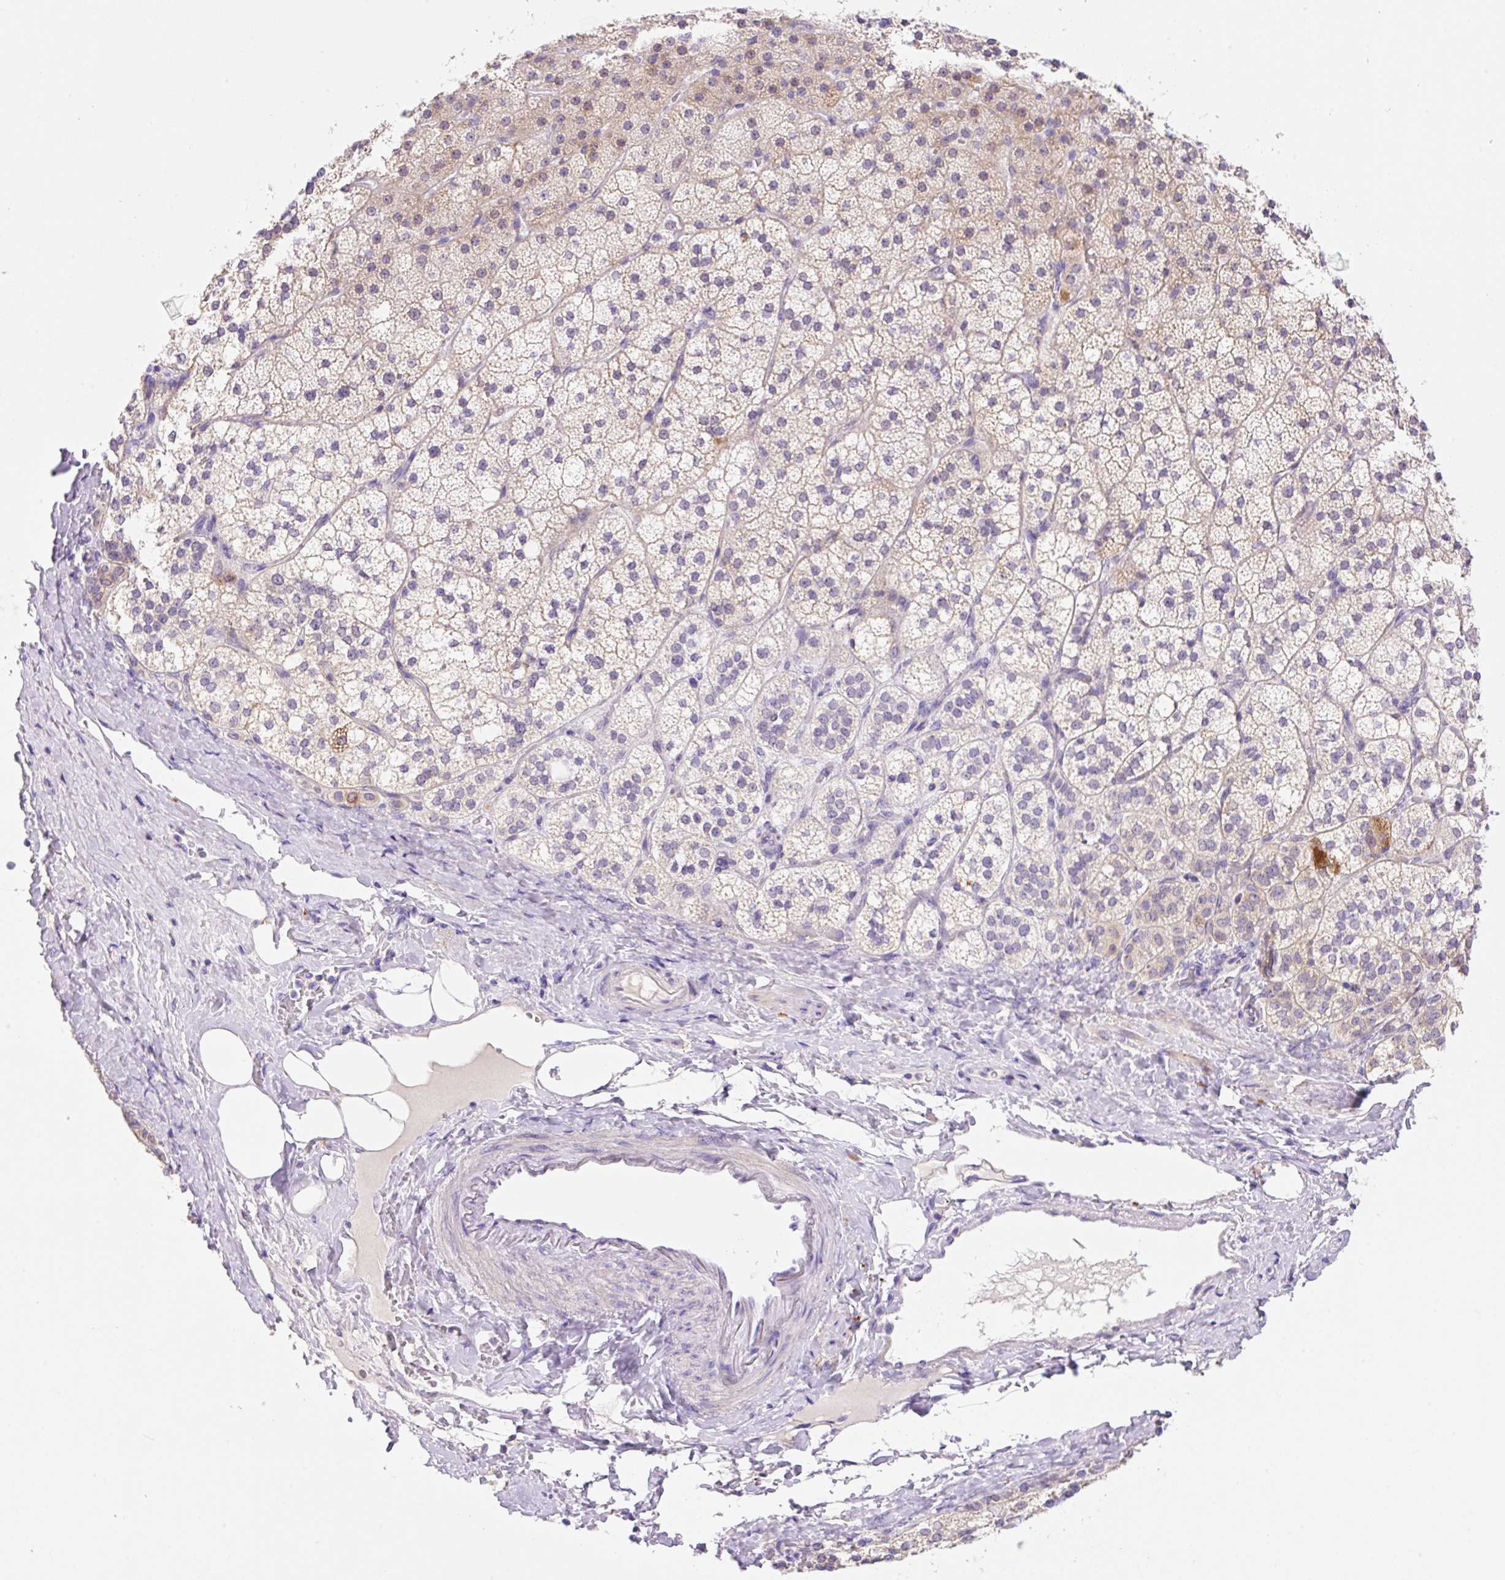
{"staining": {"intensity": "weak", "quantity": "25%-75%", "location": "cytoplasmic/membranous"}, "tissue": "adrenal gland", "cell_type": "Glandular cells", "image_type": "normal", "snomed": [{"axis": "morphology", "description": "Normal tissue, NOS"}, {"axis": "topography", "description": "Adrenal gland"}], "caption": "Approximately 25%-75% of glandular cells in unremarkable human adrenal gland reveal weak cytoplasmic/membranous protein staining as visualized by brown immunohistochemical staining.", "gene": "NDST3", "patient": {"sex": "male", "age": 53}}